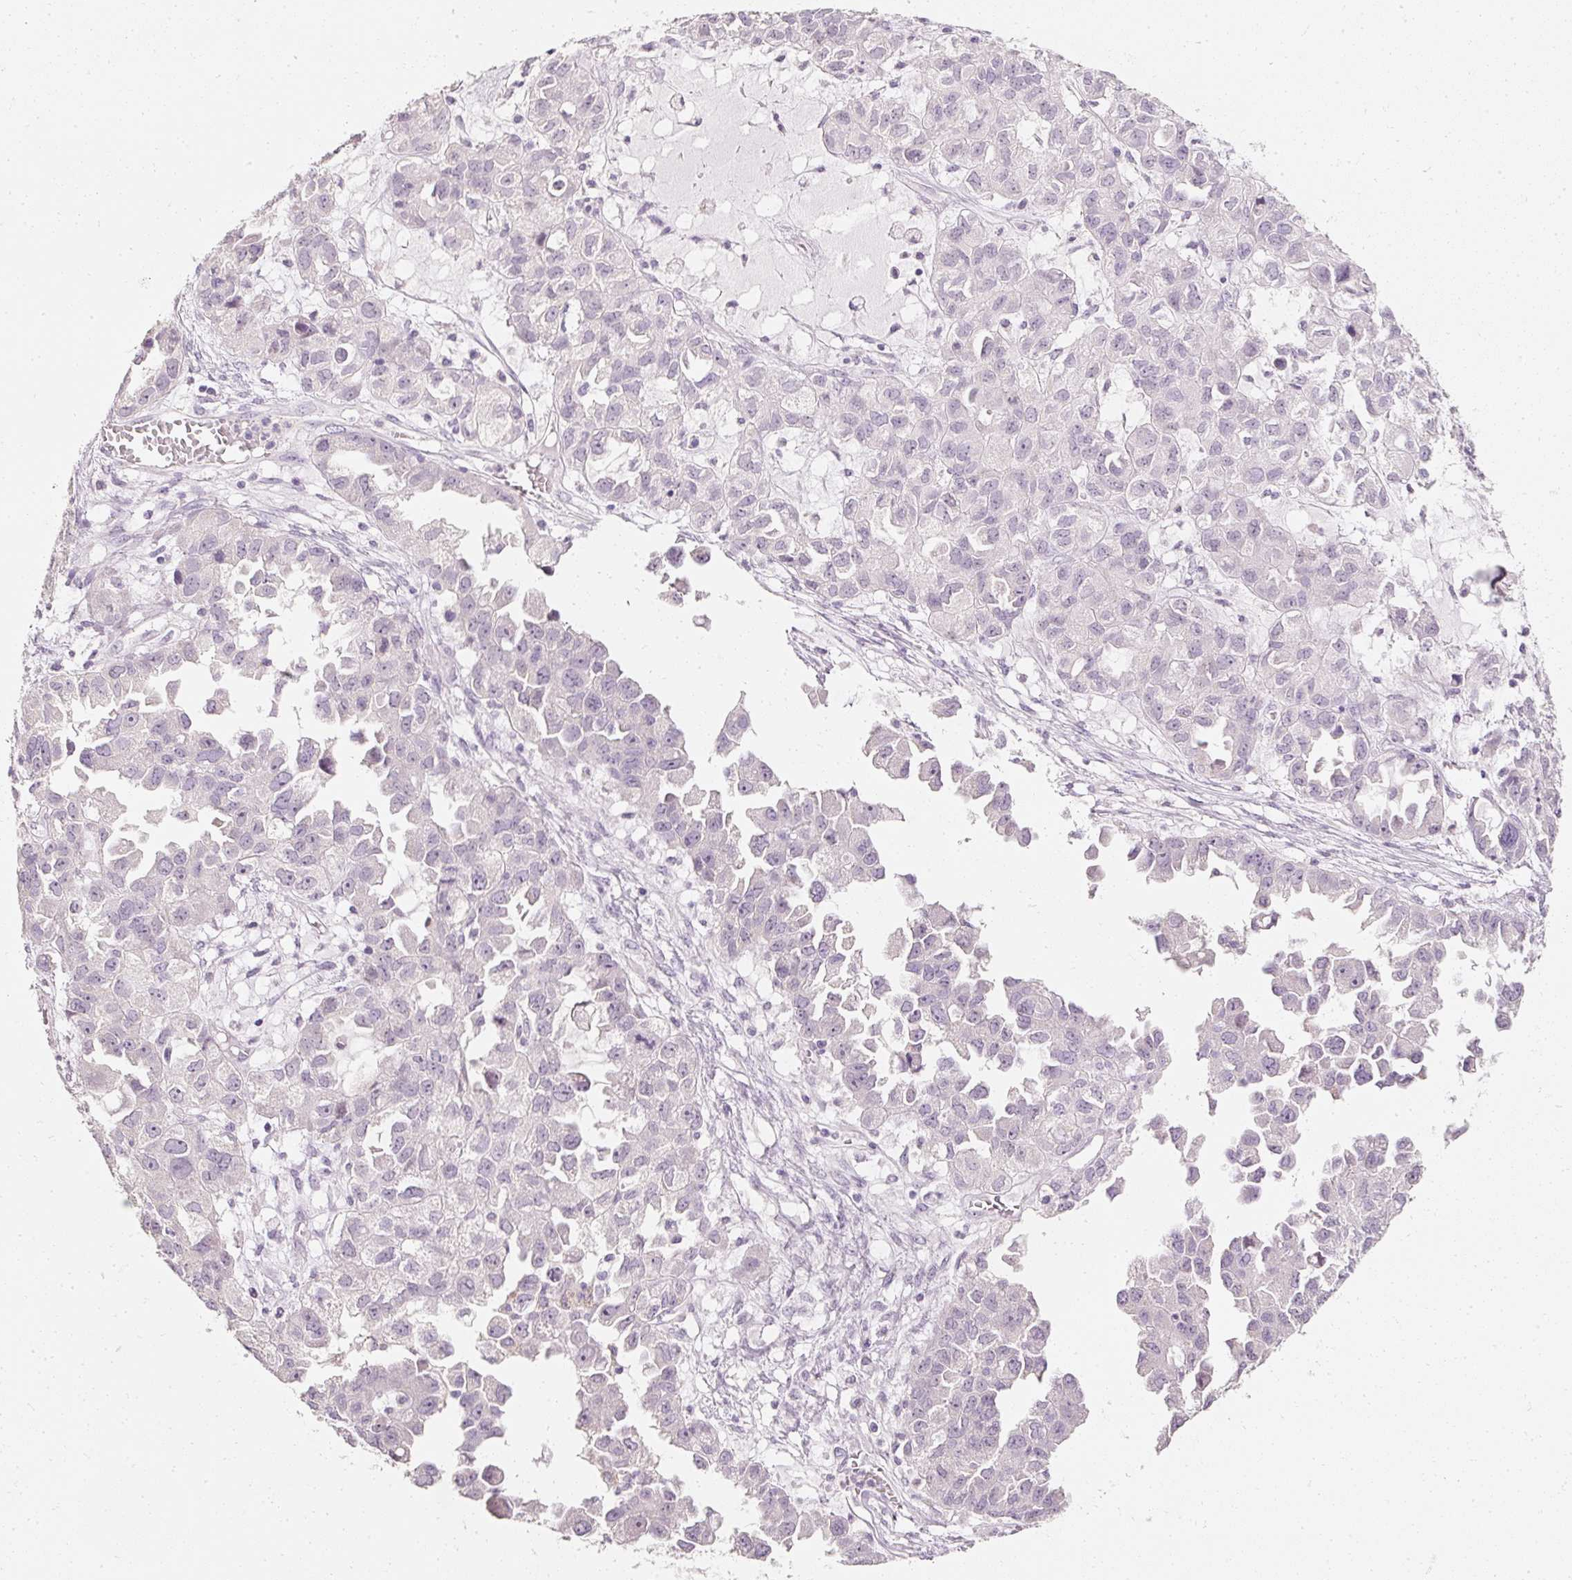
{"staining": {"intensity": "negative", "quantity": "none", "location": "none"}, "tissue": "ovarian cancer", "cell_type": "Tumor cells", "image_type": "cancer", "snomed": [{"axis": "morphology", "description": "Cystadenocarcinoma, serous, NOS"}, {"axis": "topography", "description": "Ovary"}], "caption": "Micrograph shows no significant protein expression in tumor cells of ovarian cancer.", "gene": "ELAVL3", "patient": {"sex": "female", "age": 84}}